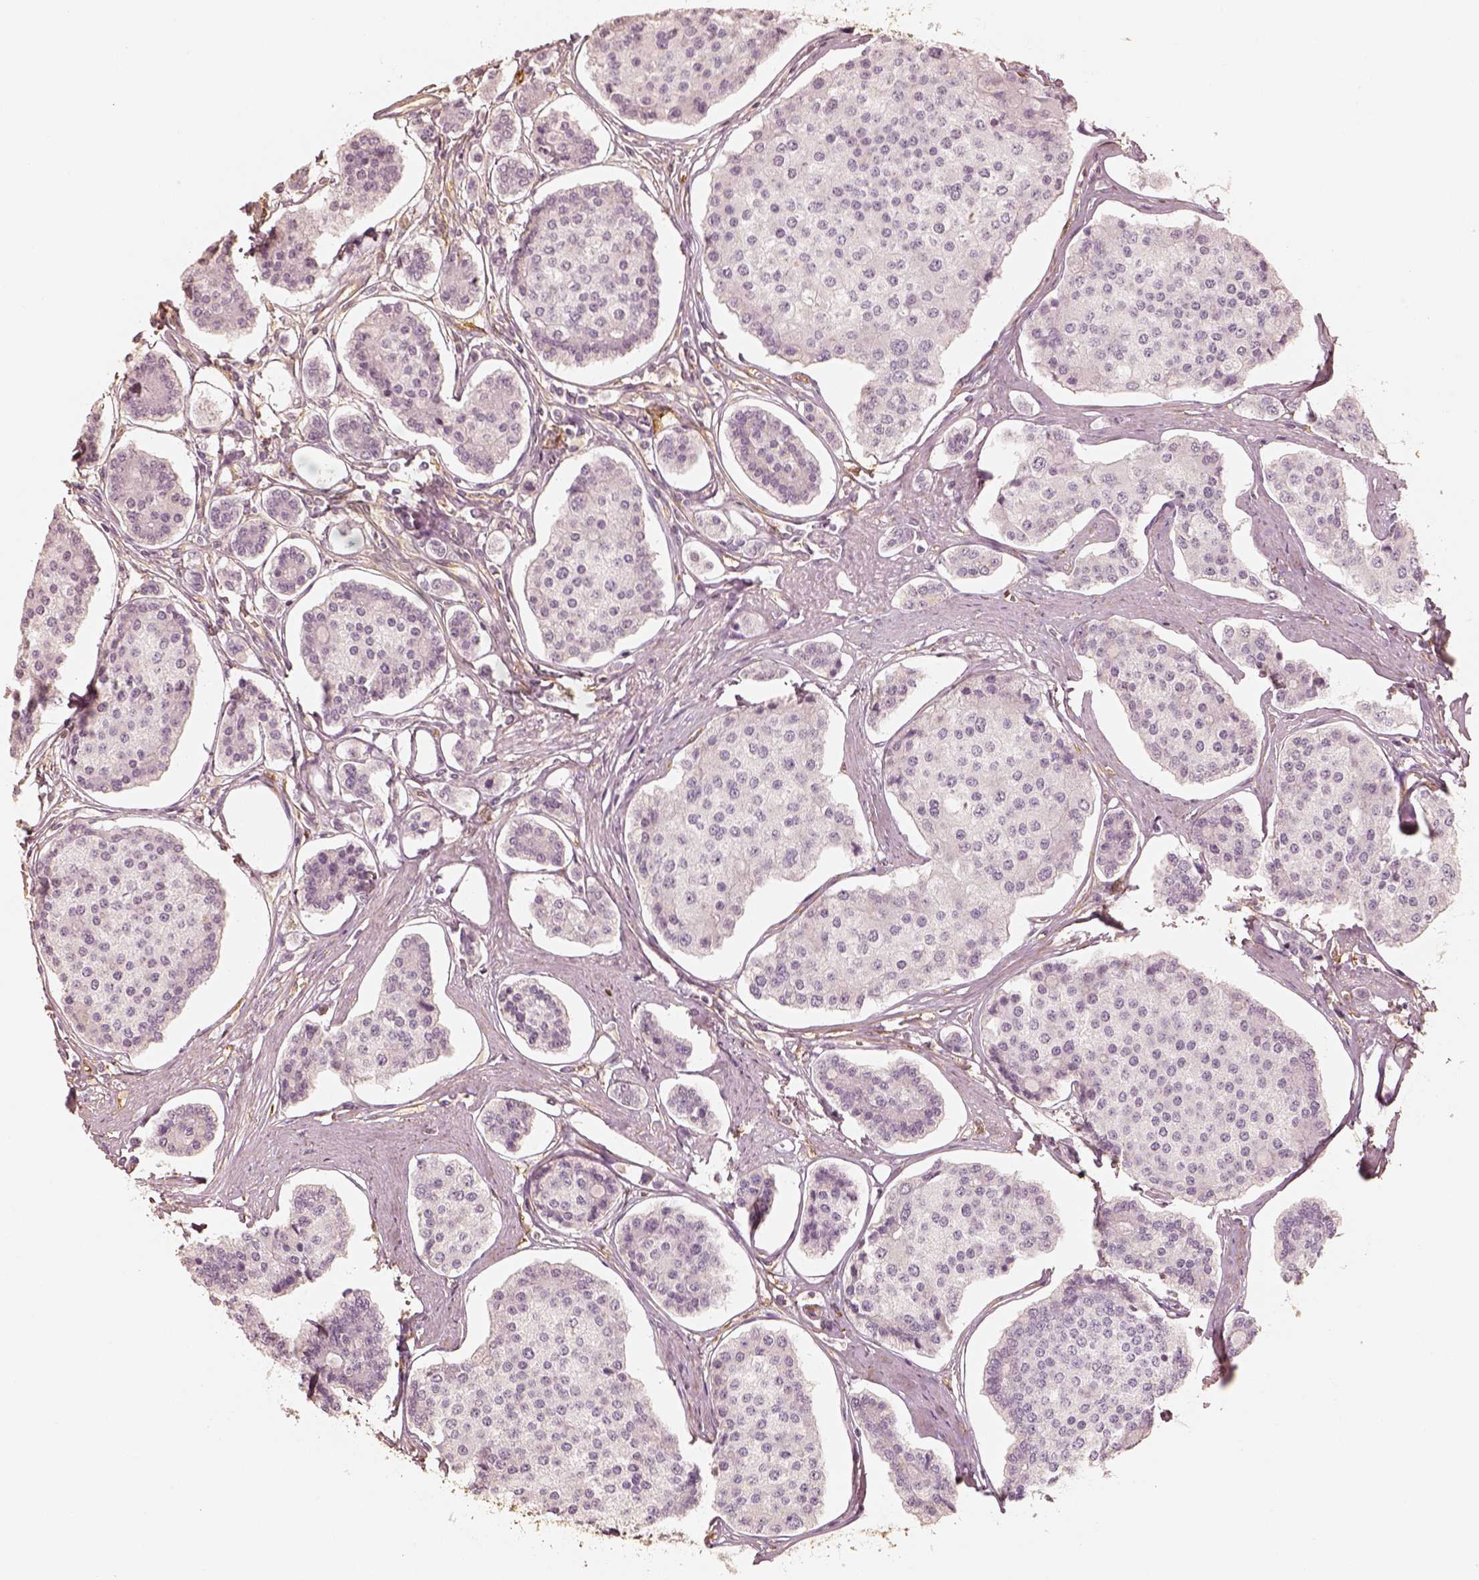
{"staining": {"intensity": "negative", "quantity": "none", "location": "none"}, "tissue": "carcinoid", "cell_type": "Tumor cells", "image_type": "cancer", "snomed": [{"axis": "morphology", "description": "Carcinoid, malignant, NOS"}, {"axis": "topography", "description": "Small intestine"}], "caption": "A histopathology image of human carcinoid is negative for staining in tumor cells.", "gene": "FSCN1", "patient": {"sex": "female", "age": 65}}